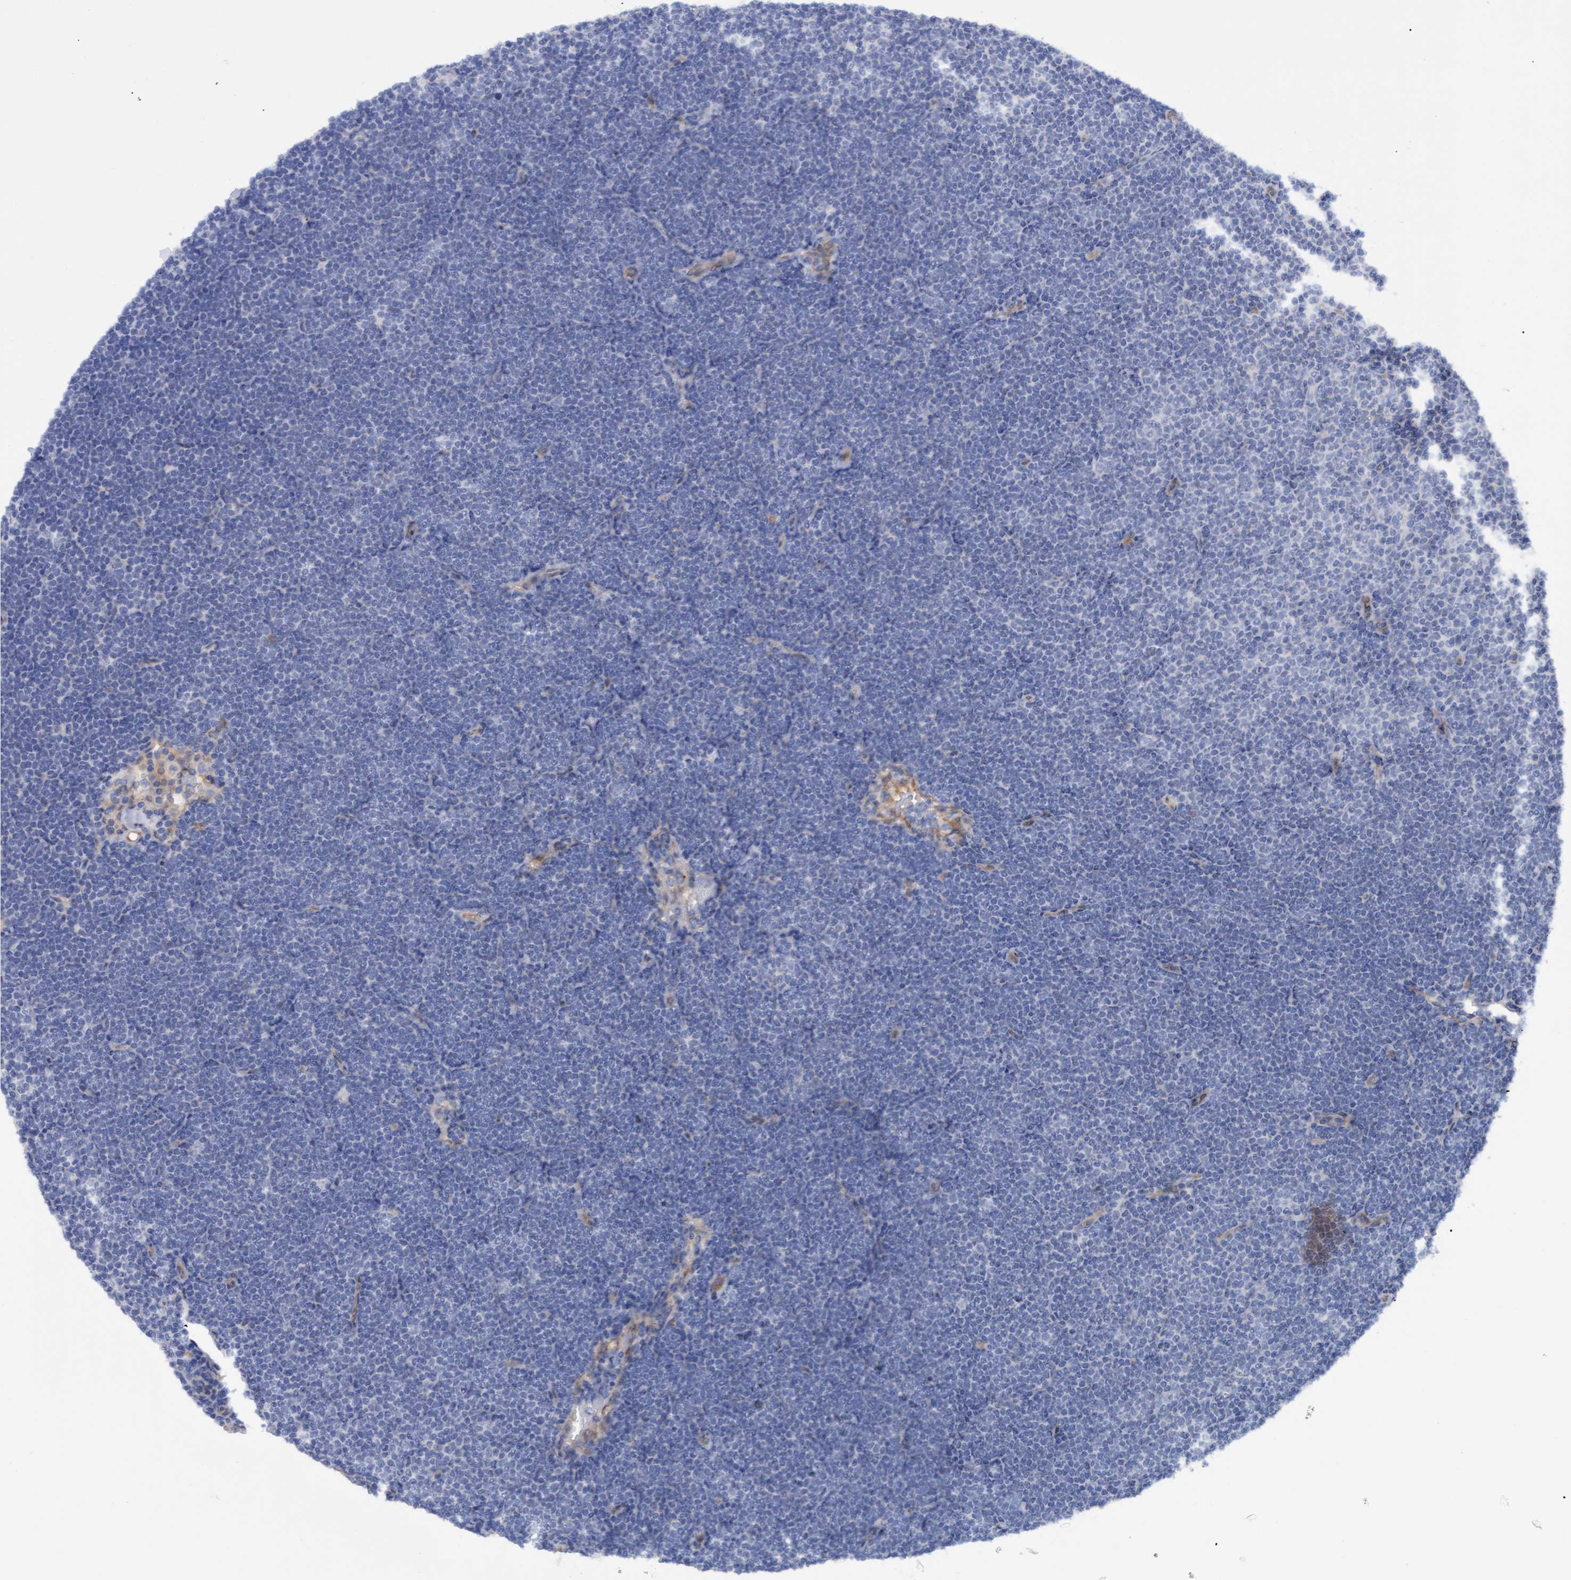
{"staining": {"intensity": "negative", "quantity": "none", "location": "none"}, "tissue": "lymphoma", "cell_type": "Tumor cells", "image_type": "cancer", "snomed": [{"axis": "morphology", "description": "Malignant lymphoma, non-Hodgkin's type, Low grade"}, {"axis": "topography", "description": "Lymph node"}], "caption": "A photomicrograph of lymphoma stained for a protein reveals no brown staining in tumor cells.", "gene": "STXBP1", "patient": {"sex": "female", "age": 53}}